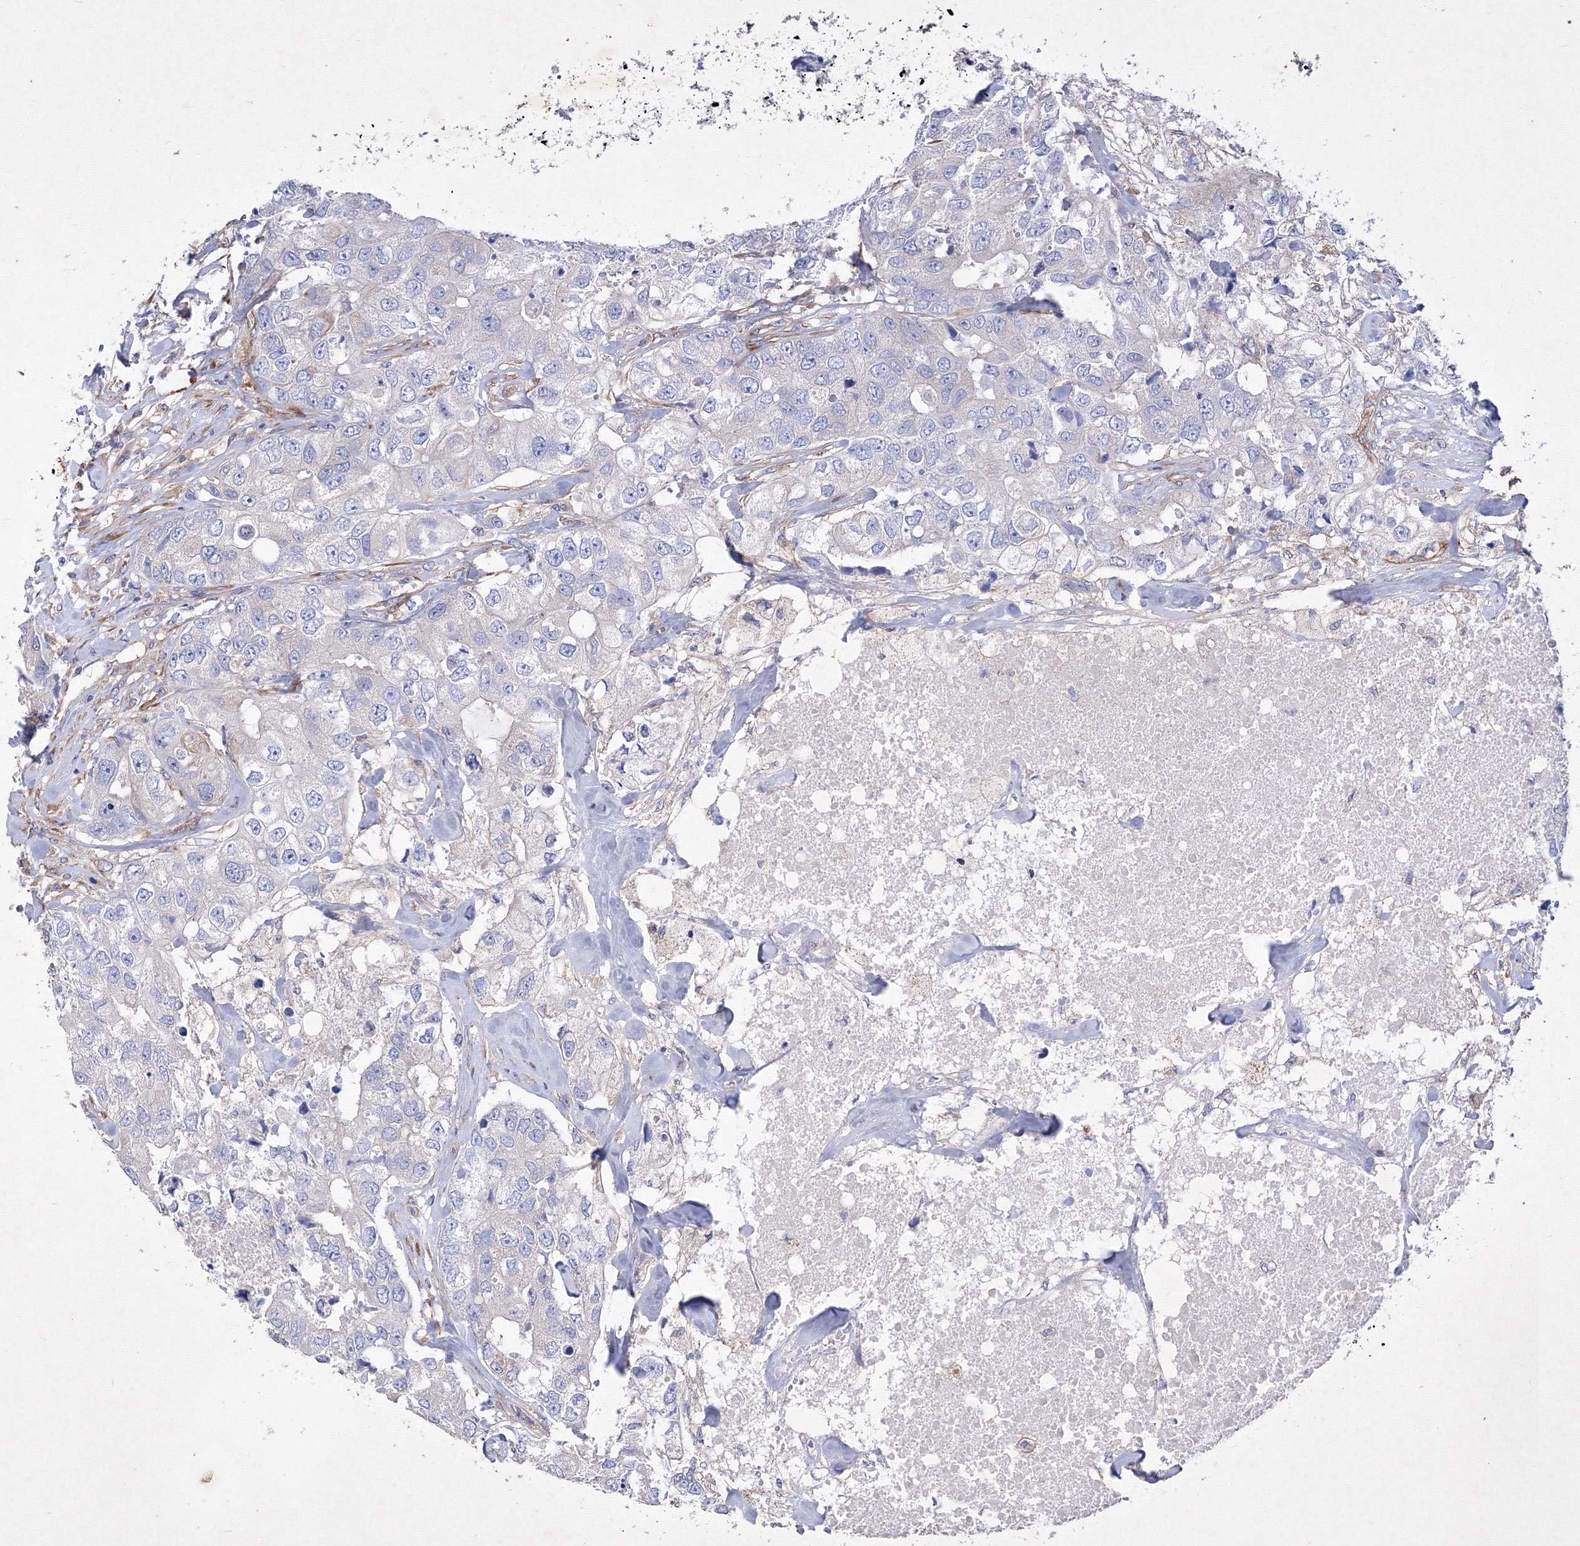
{"staining": {"intensity": "negative", "quantity": "none", "location": "none"}, "tissue": "breast cancer", "cell_type": "Tumor cells", "image_type": "cancer", "snomed": [{"axis": "morphology", "description": "Duct carcinoma"}, {"axis": "topography", "description": "Breast"}], "caption": "This is an immunohistochemistry photomicrograph of breast intraductal carcinoma. There is no expression in tumor cells.", "gene": "SNX18", "patient": {"sex": "female", "age": 62}}